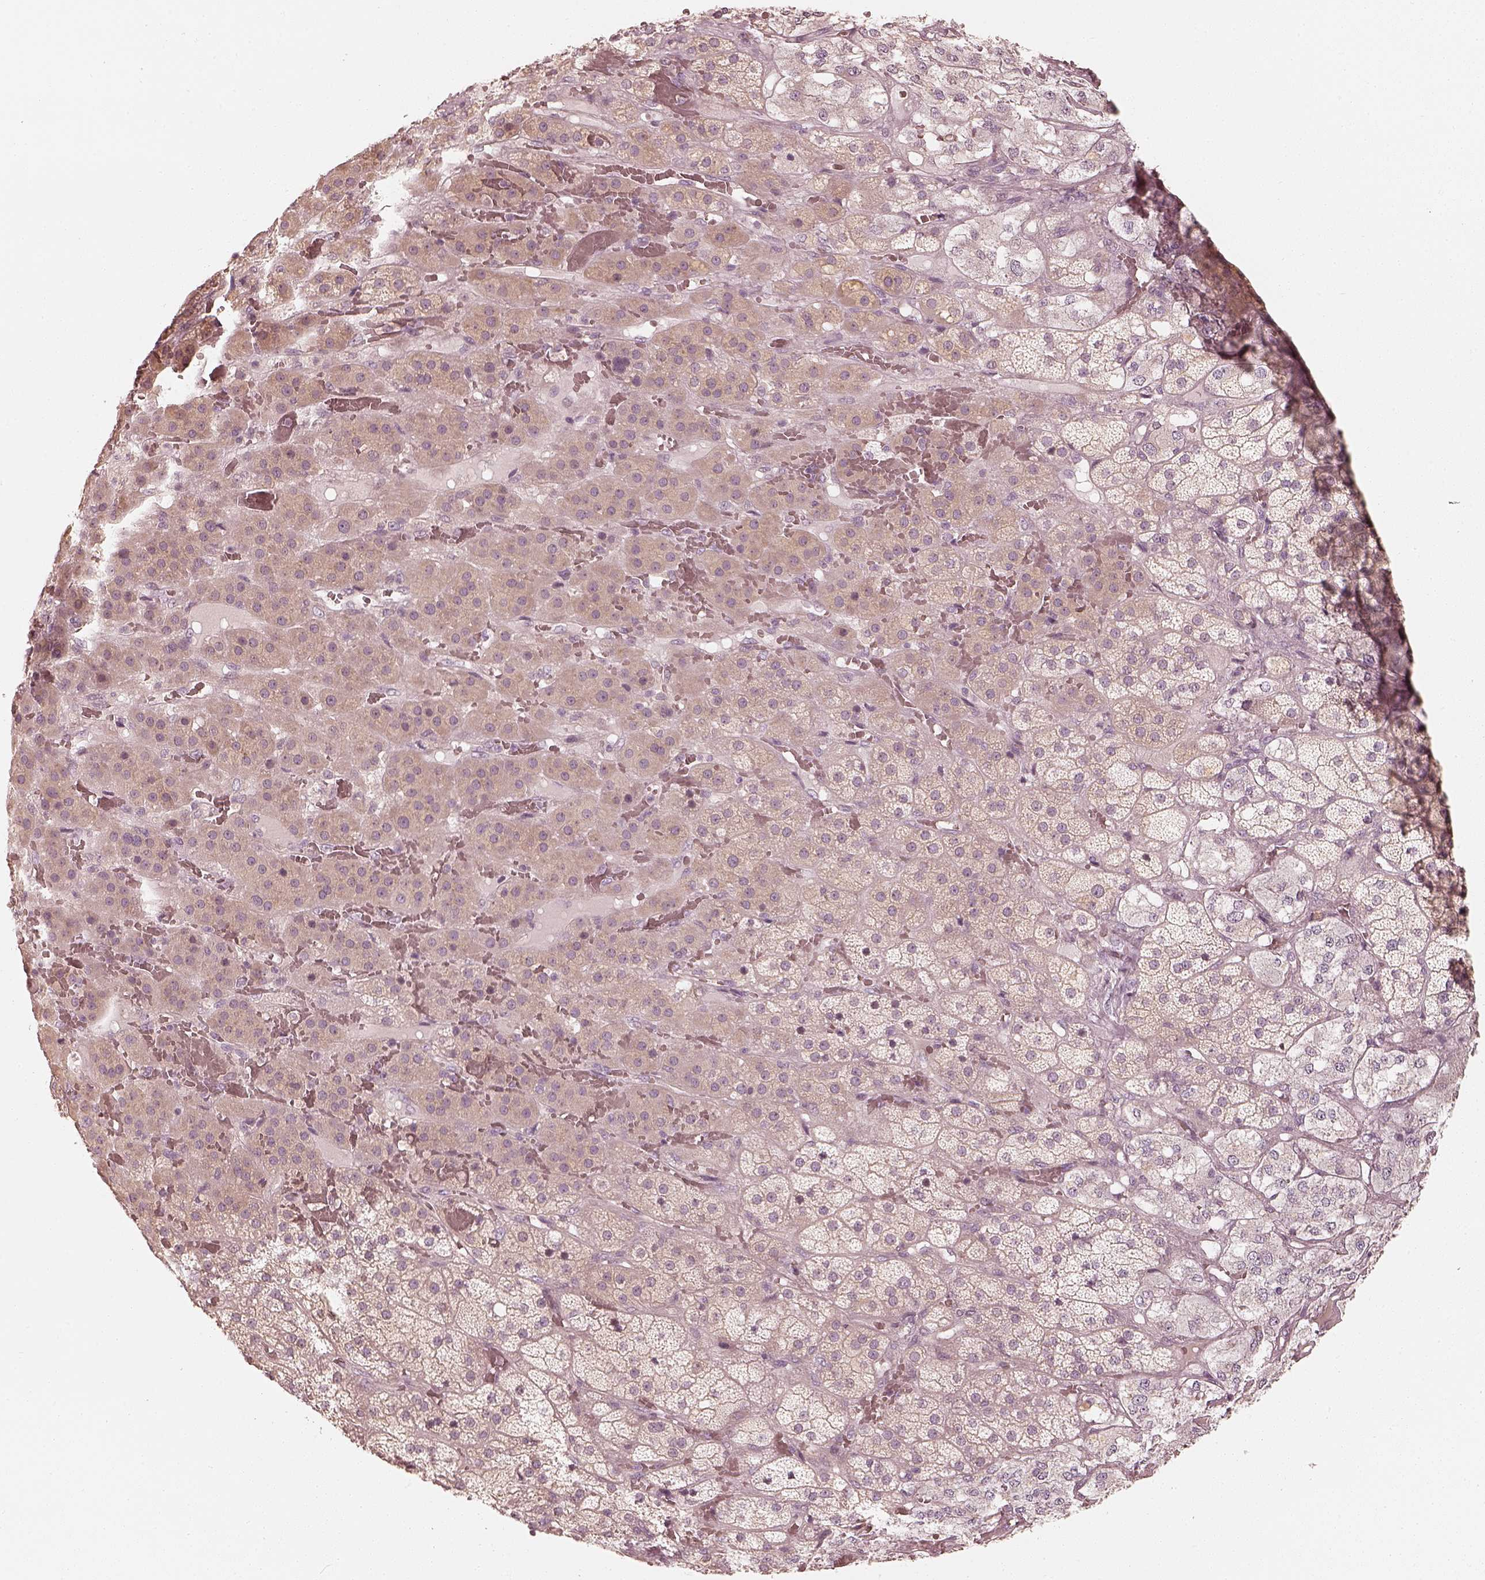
{"staining": {"intensity": "weak", "quantity": "<25%", "location": "cytoplasmic/membranous"}, "tissue": "adrenal gland", "cell_type": "Glandular cells", "image_type": "normal", "snomed": [{"axis": "morphology", "description": "Normal tissue, NOS"}, {"axis": "topography", "description": "Adrenal gland"}], "caption": "The immunohistochemistry image has no significant staining in glandular cells of adrenal gland.", "gene": "FMNL2", "patient": {"sex": "male", "age": 57}}